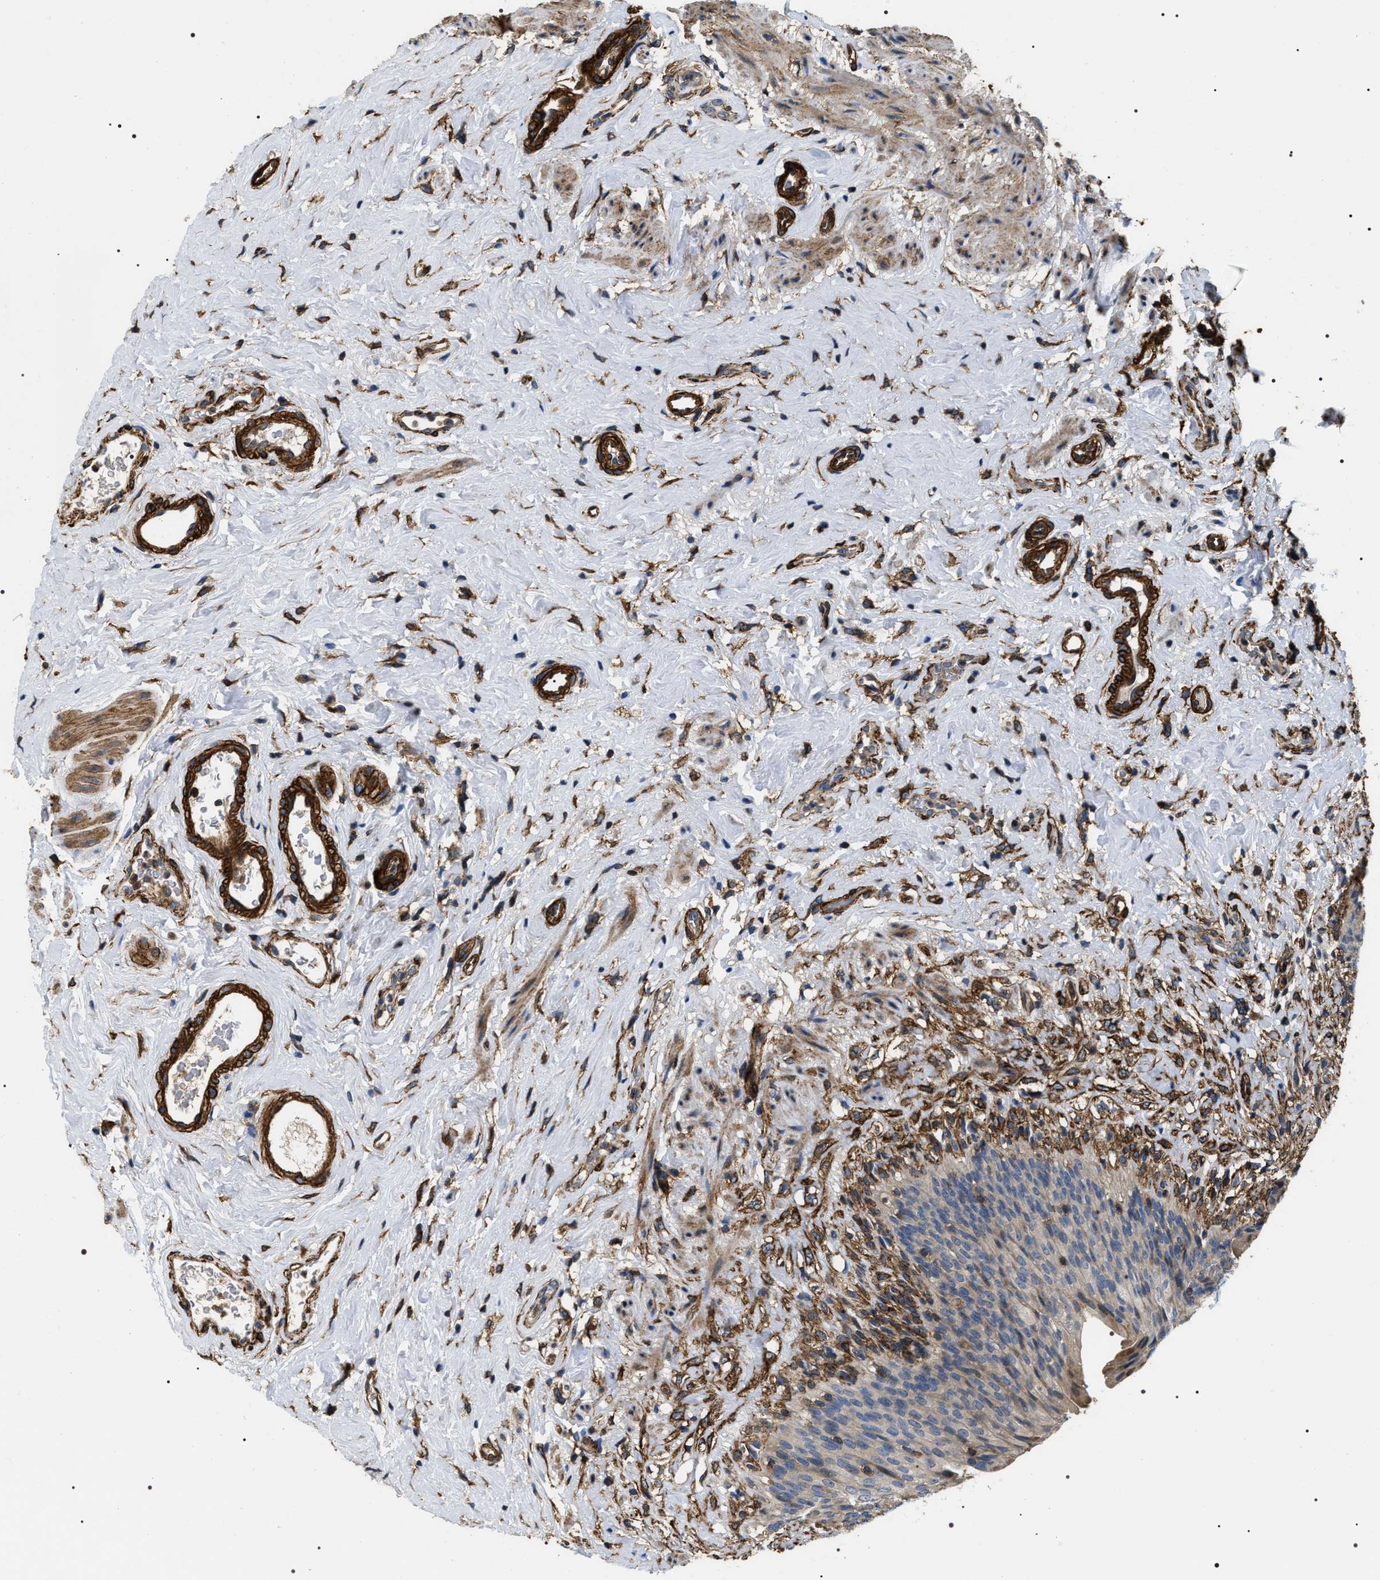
{"staining": {"intensity": "negative", "quantity": "none", "location": "none"}, "tissue": "urinary bladder", "cell_type": "Urothelial cells", "image_type": "normal", "snomed": [{"axis": "morphology", "description": "Normal tissue, NOS"}, {"axis": "topography", "description": "Urinary bladder"}], "caption": "A high-resolution histopathology image shows IHC staining of unremarkable urinary bladder, which displays no significant expression in urothelial cells.", "gene": "ZC3HAV1L", "patient": {"sex": "female", "age": 79}}